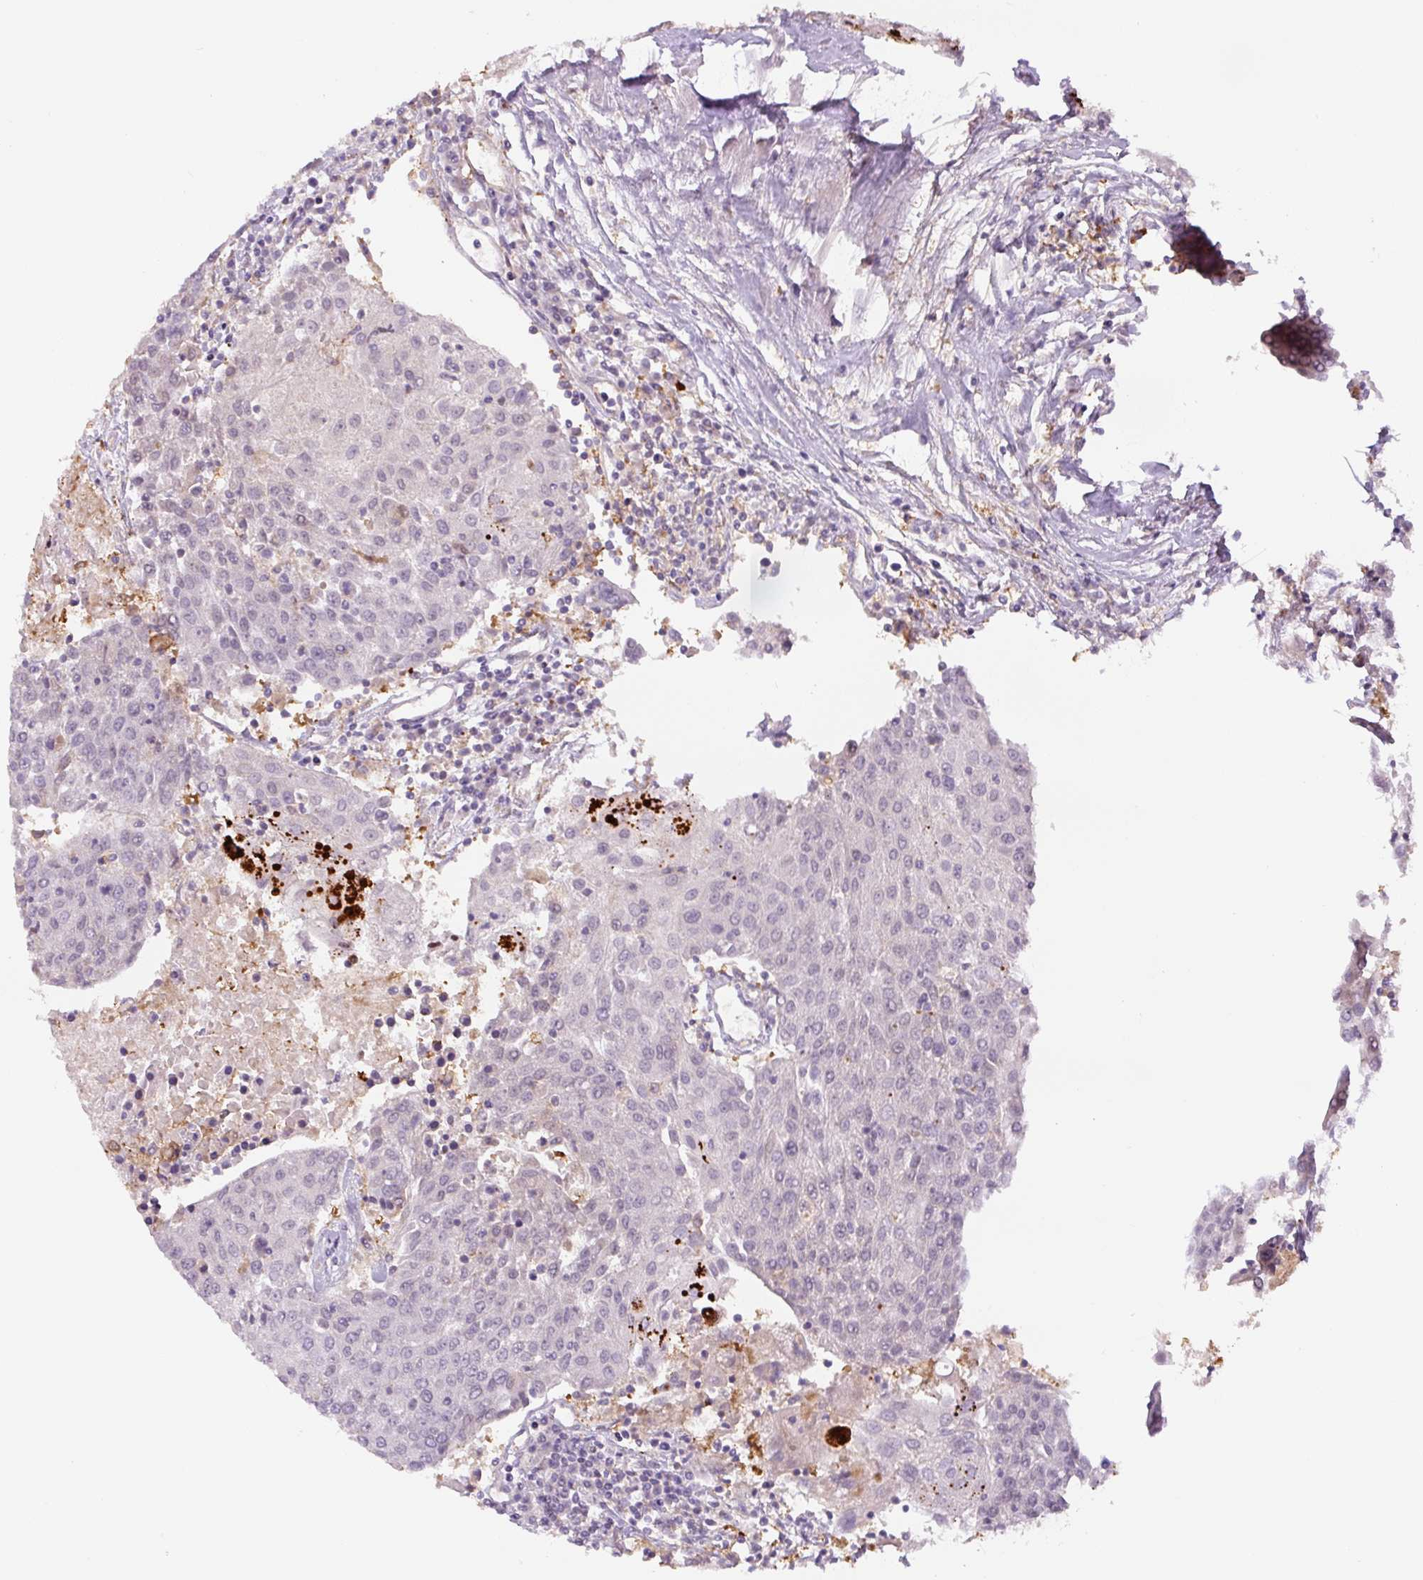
{"staining": {"intensity": "negative", "quantity": "none", "location": "none"}, "tissue": "urothelial cancer", "cell_type": "Tumor cells", "image_type": "cancer", "snomed": [{"axis": "morphology", "description": "Urothelial carcinoma, High grade"}, {"axis": "topography", "description": "Urinary bladder"}], "caption": "This is an immunohistochemistry image of human urothelial carcinoma (high-grade). There is no positivity in tumor cells.", "gene": "SPSB2", "patient": {"sex": "female", "age": 85}}